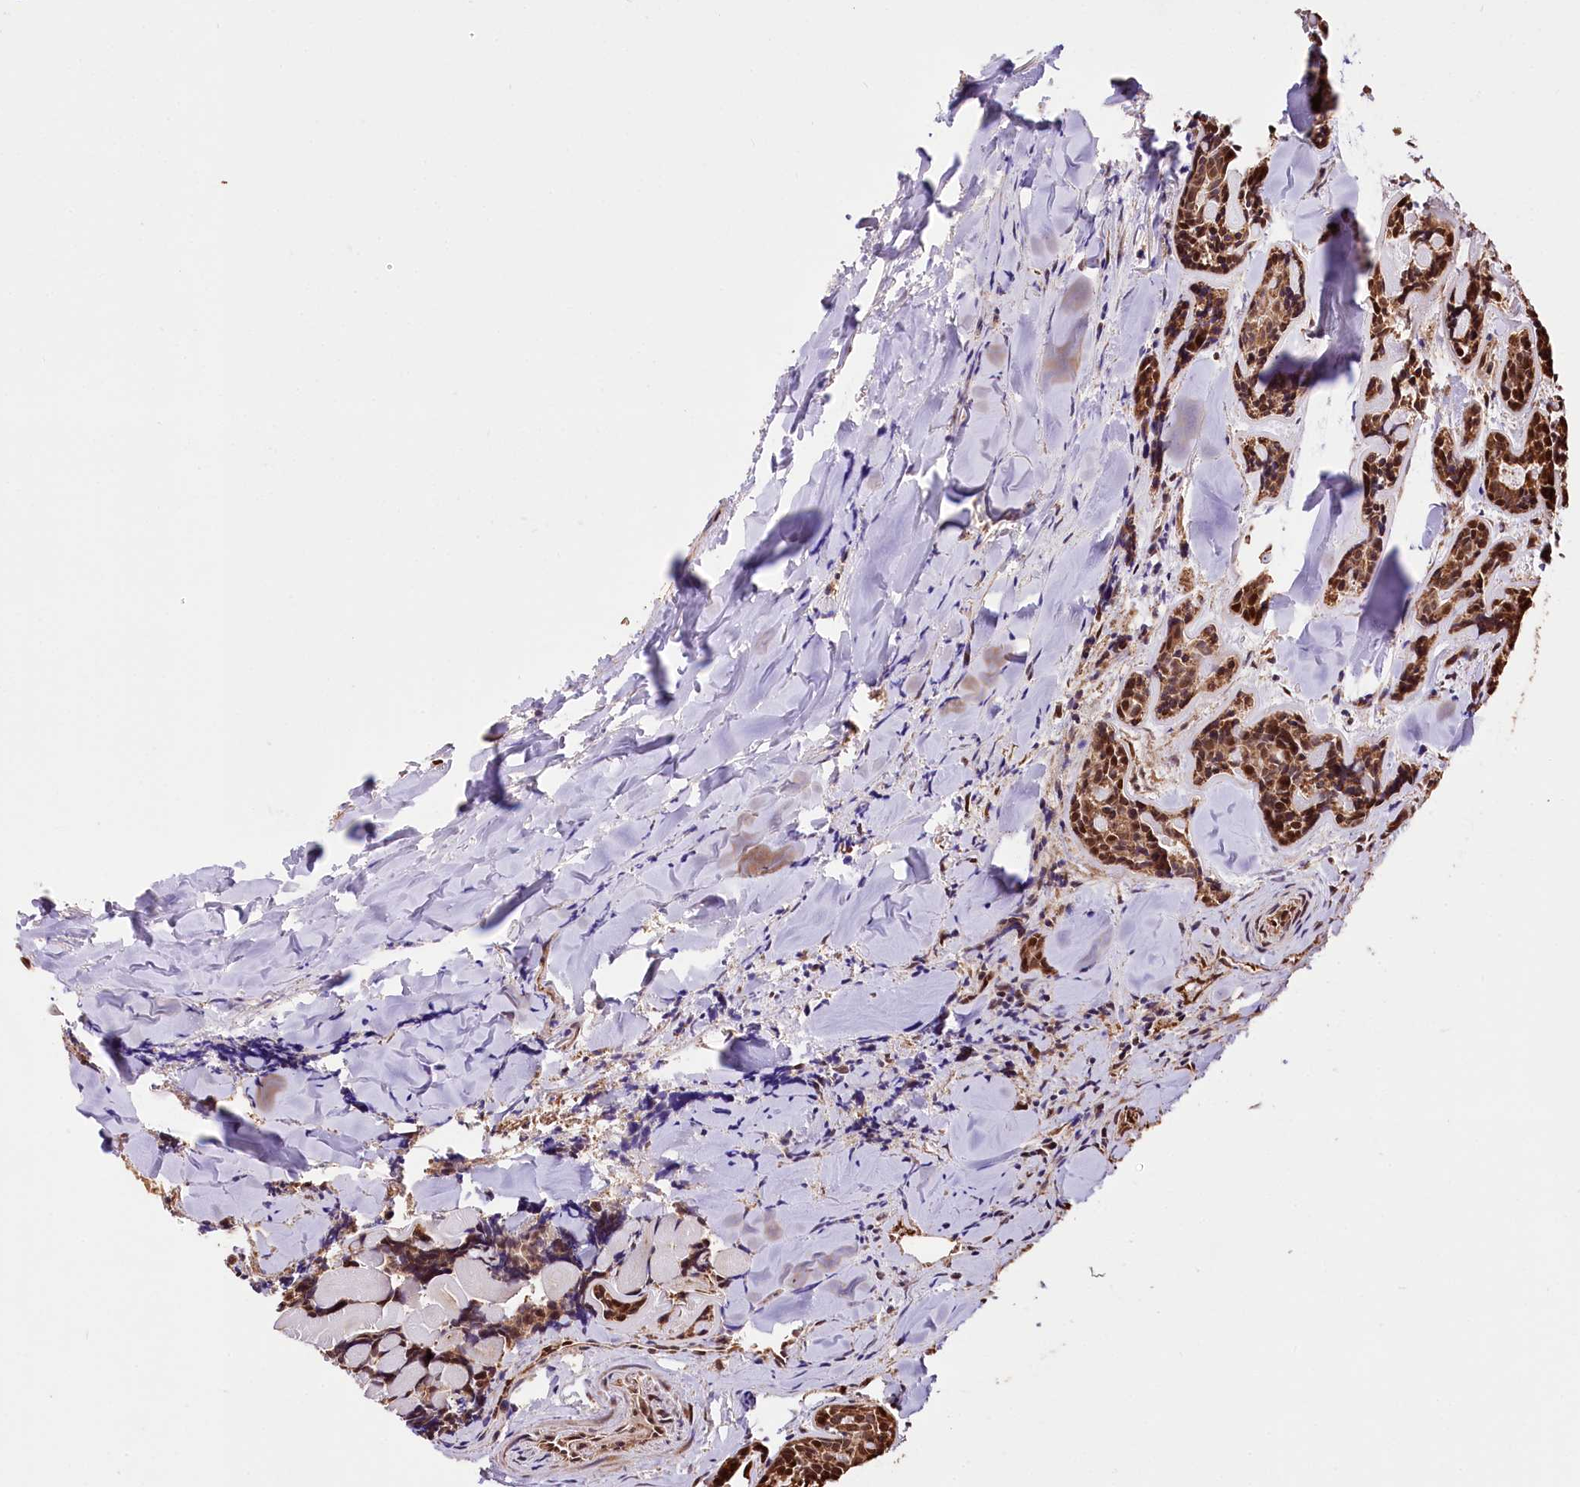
{"staining": {"intensity": "strong", "quantity": ">75%", "location": "cytoplasmic/membranous,nuclear"}, "tissue": "head and neck cancer", "cell_type": "Tumor cells", "image_type": "cancer", "snomed": [{"axis": "morphology", "description": "Adenocarcinoma, NOS"}, {"axis": "topography", "description": "Salivary gland"}, {"axis": "topography", "description": "Head-Neck"}], "caption": "Human head and neck adenocarcinoma stained for a protein (brown) exhibits strong cytoplasmic/membranous and nuclear positive staining in about >75% of tumor cells.", "gene": "CUTC", "patient": {"sex": "female", "age": 63}}